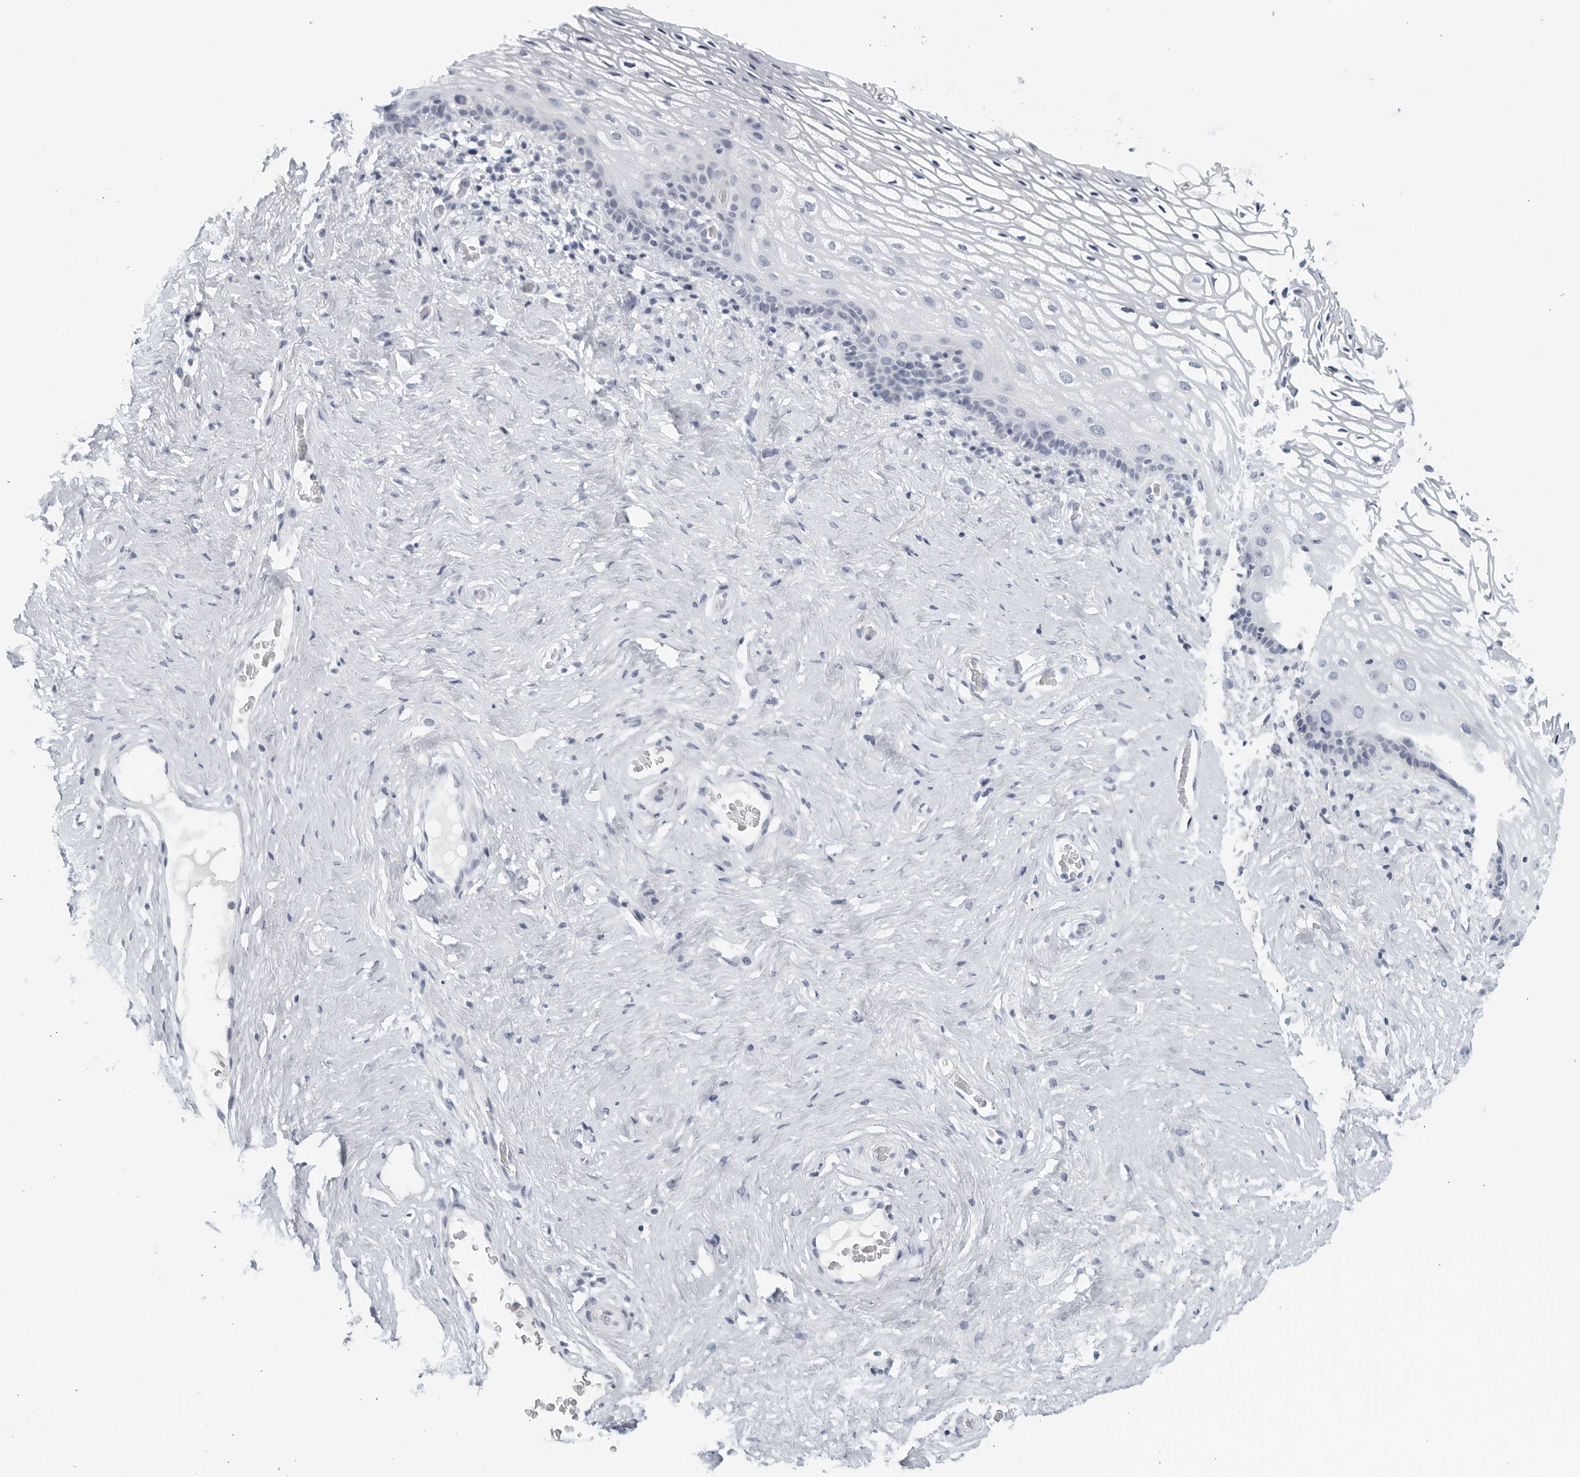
{"staining": {"intensity": "negative", "quantity": "none", "location": "none"}, "tissue": "vagina", "cell_type": "Squamous epithelial cells", "image_type": "normal", "snomed": [{"axis": "morphology", "description": "Normal tissue, NOS"}, {"axis": "morphology", "description": "Adenocarcinoma, NOS"}, {"axis": "topography", "description": "Rectum"}, {"axis": "topography", "description": "Vagina"}], "caption": "Immunohistochemistry (IHC) of normal human vagina reveals no expression in squamous epithelial cells. (DAB (3,3'-diaminobenzidine) immunohistochemistry, high magnification).", "gene": "MATN1", "patient": {"sex": "female", "age": 71}}